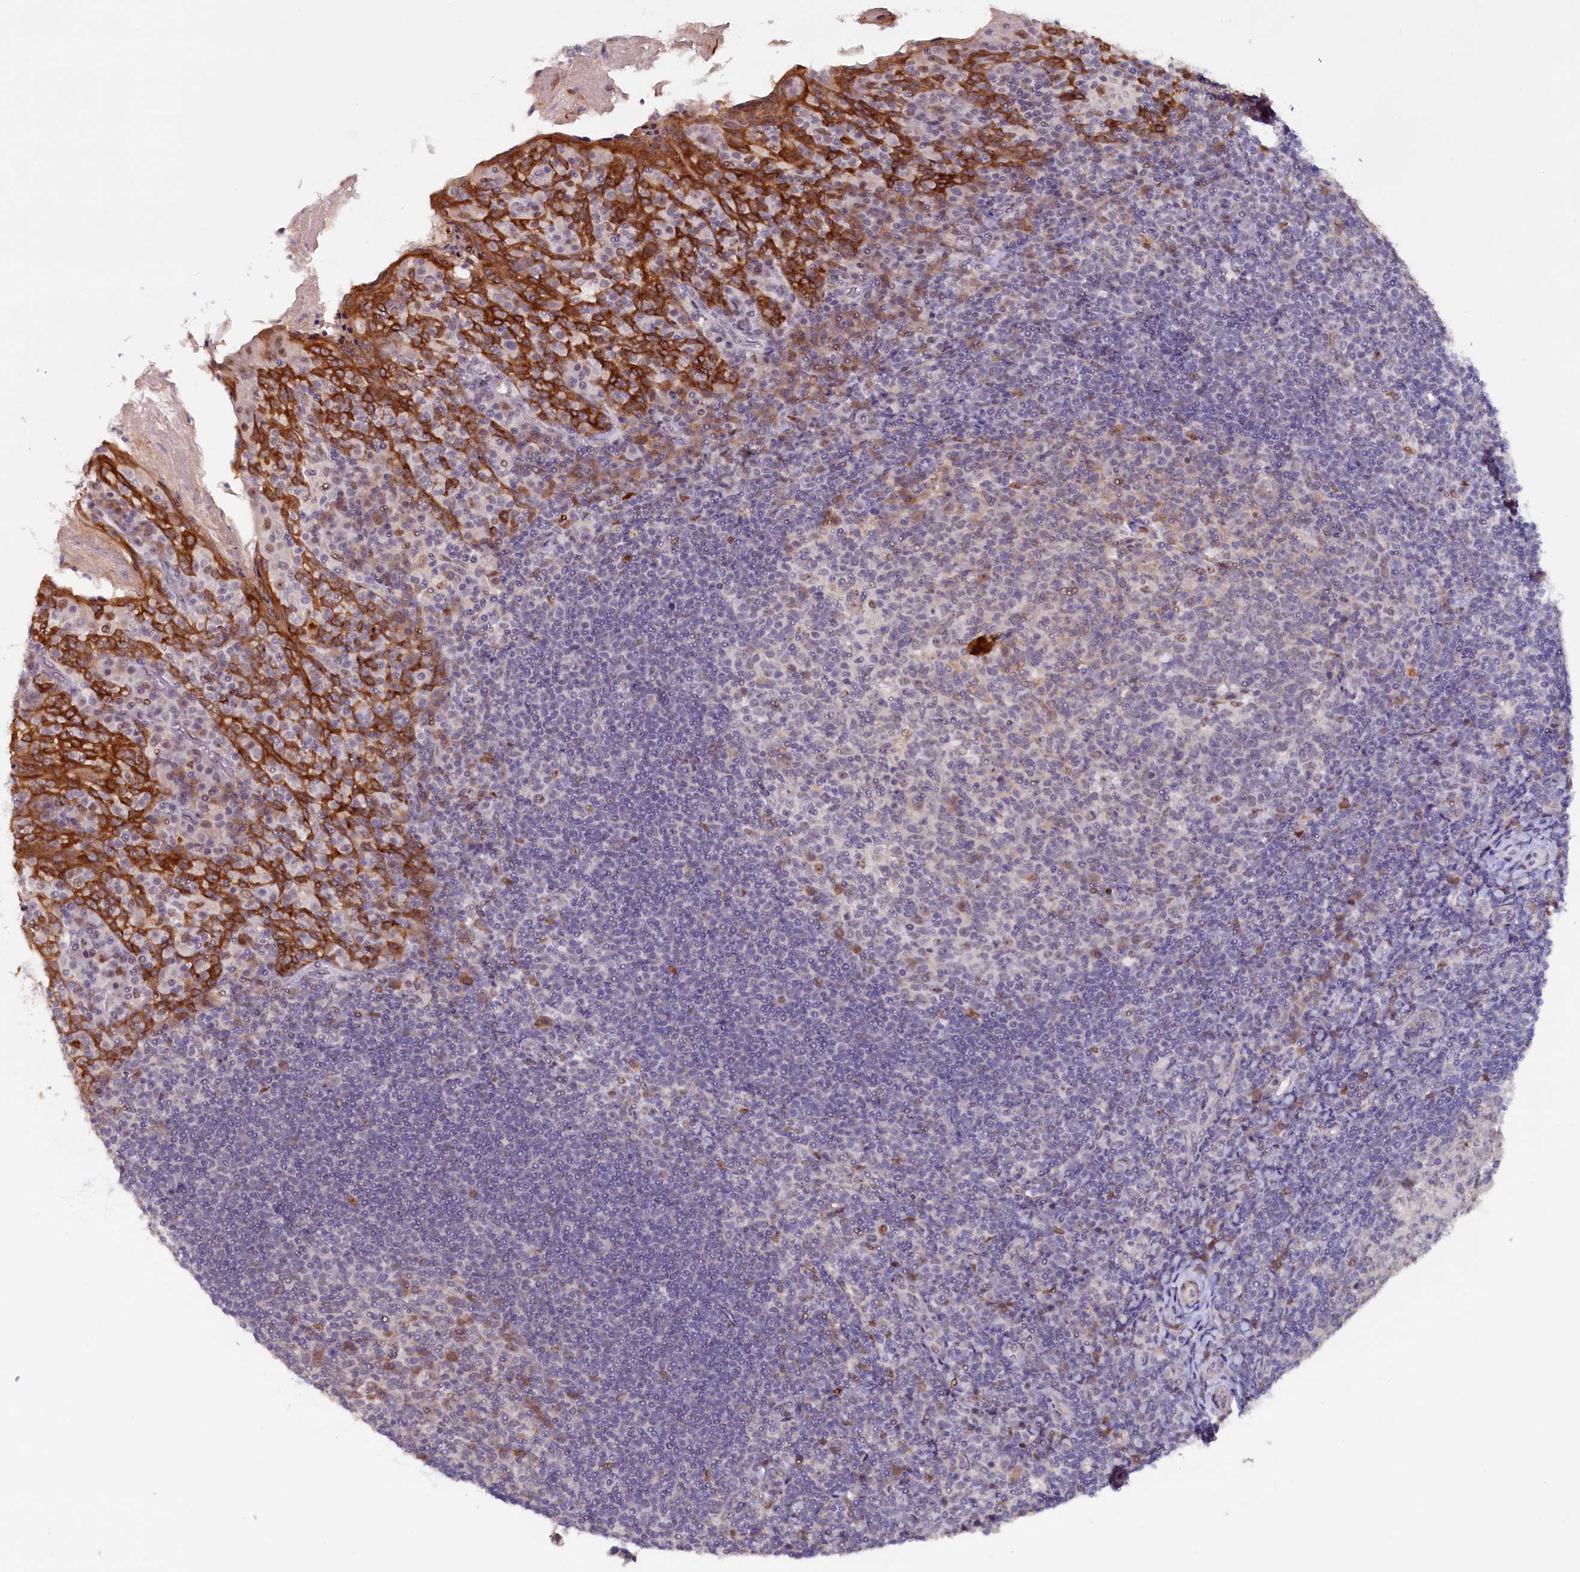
{"staining": {"intensity": "weak", "quantity": "<25%", "location": "nuclear"}, "tissue": "tonsil", "cell_type": "Germinal center cells", "image_type": "normal", "snomed": [{"axis": "morphology", "description": "Normal tissue, NOS"}, {"axis": "topography", "description": "Tonsil"}], "caption": "Immunohistochemical staining of benign tonsil demonstrates no significant staining in germinal center cells.", "gene": "PACSIN3", "patient": {"sex": "female", "age": 10}}